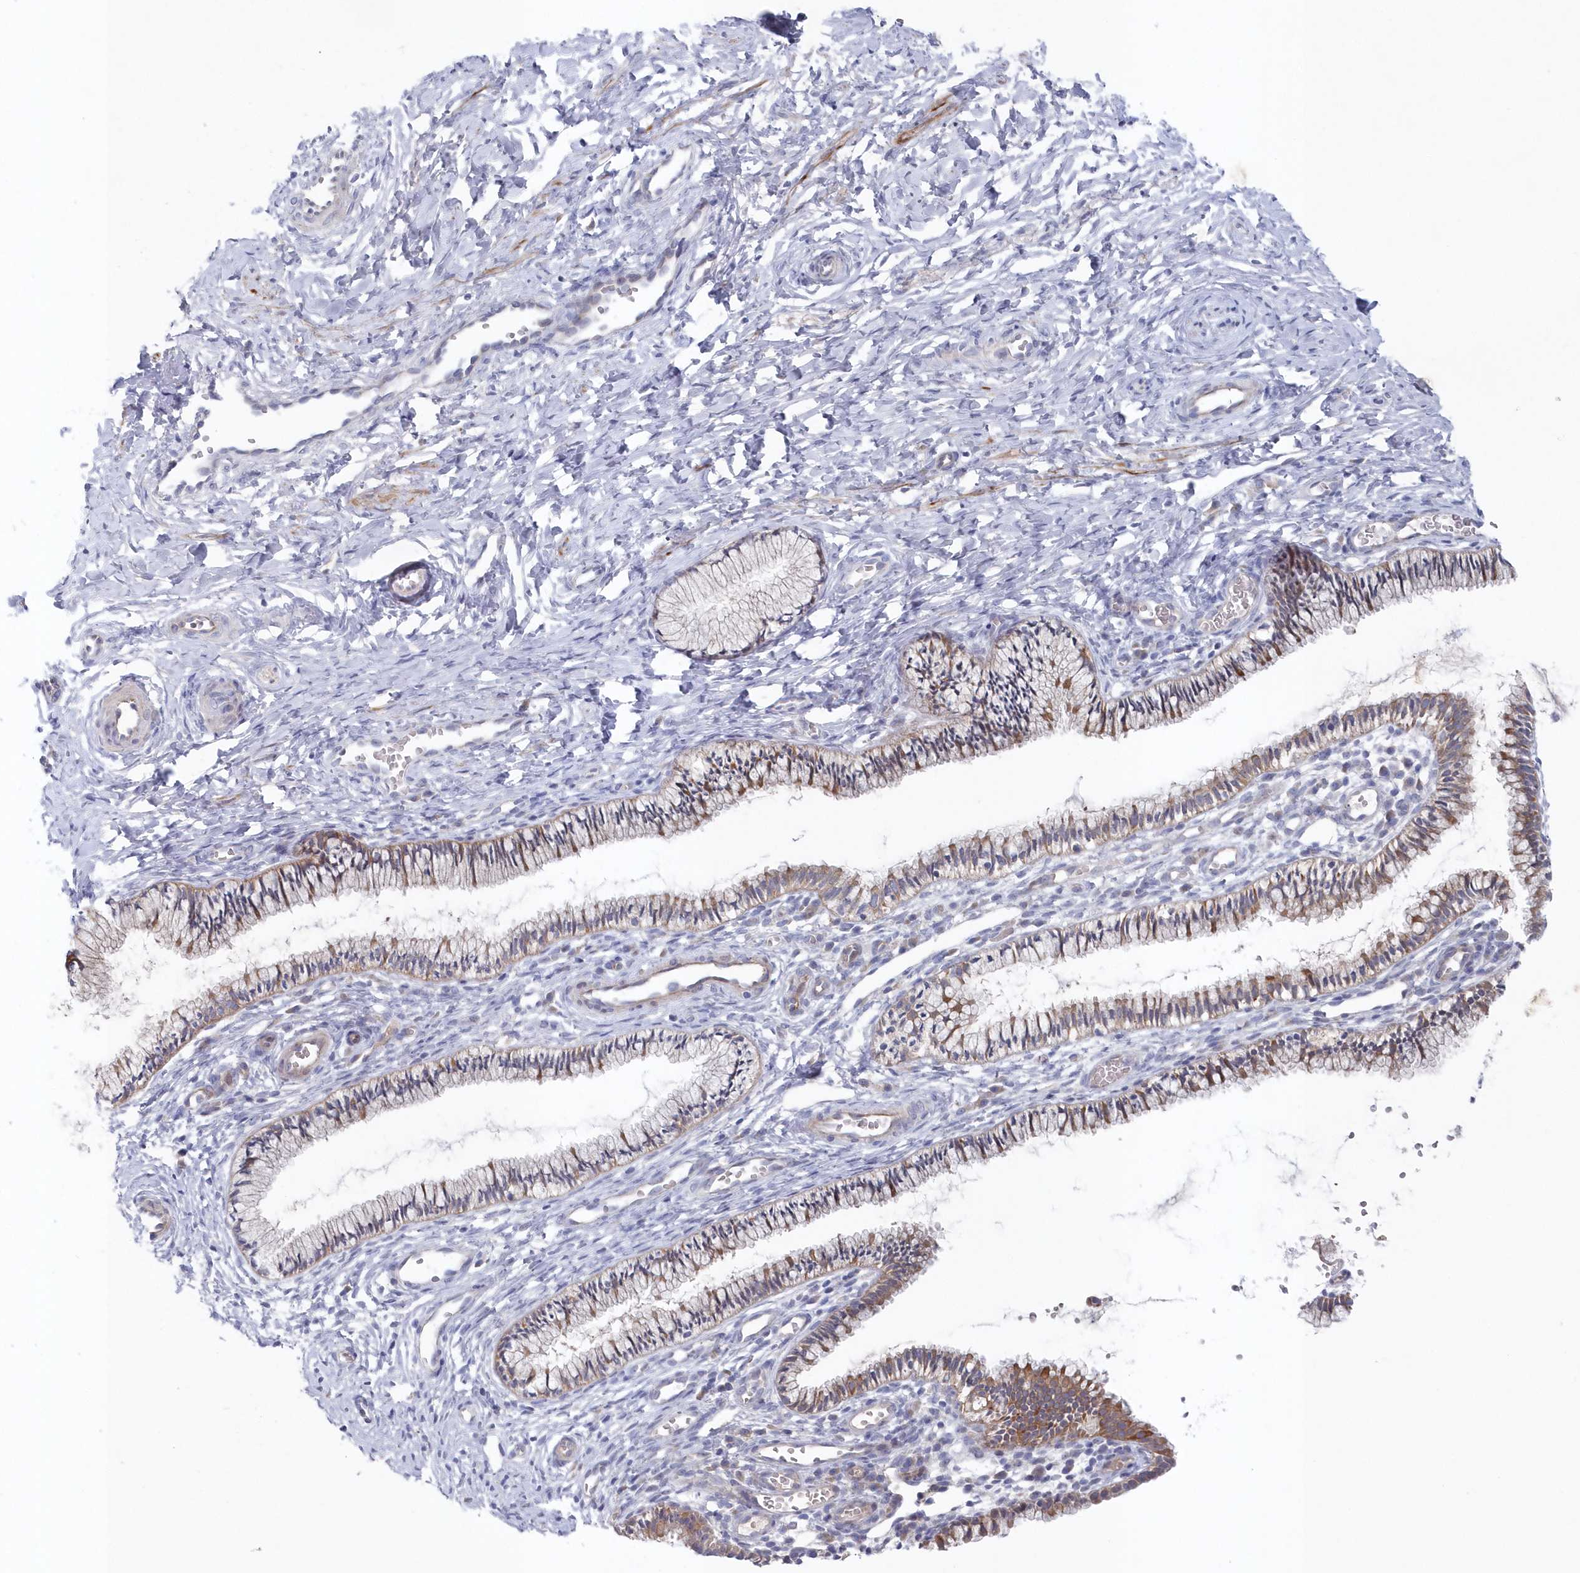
{"staining": {"intensity": "moderate", "quantity": "<25%", "location": "cytoplasmic/membranous"}, "tissue": "cervix", "cell_type": "Glandular cells", "image_type": "normal", "snomed": [{"axis": "morphology", "description": "Normal tissue, NOS"}, {"axis": "topography", "description": "Cervix"}], "caption": "The photomicrograph shows a brown stain indicating the presence of a protein in the cytoplasmic/membranous of glandular cells in cervix. Nuclei are stained in blue.", "gene": "KIAA1586", "patient": {"sex": "female", "age": 27}}